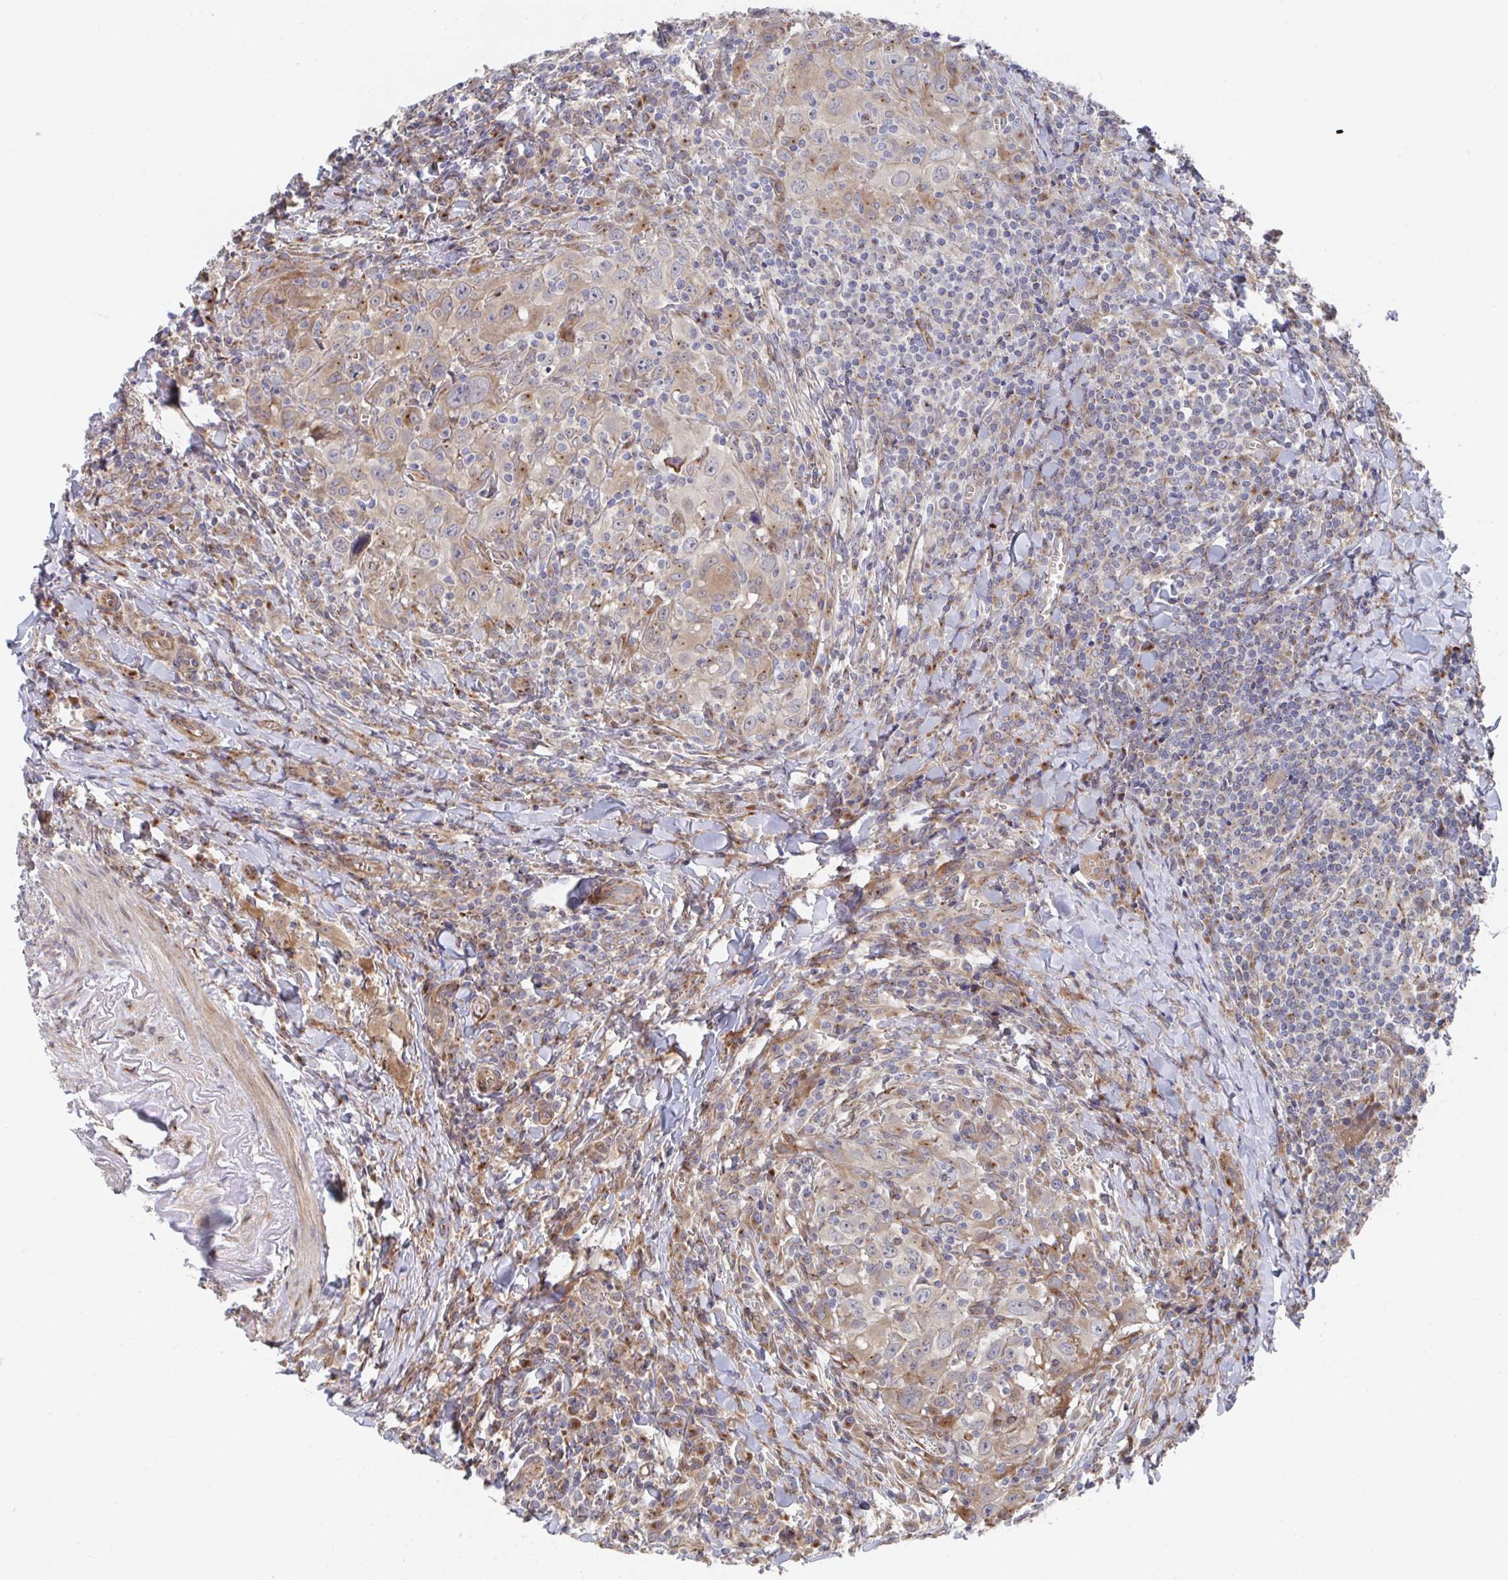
{"staining": {"intensity": "weak", "quantity": "25%-75%", "location": "cytoplasmic/membranous"}, "tissue": "head and neck cancer", "cell_type": "Tumor cells", "image_type": "cancer", "snomed": [{"axis": "morphology", "description": "Squamous cell carcinoma, NOS"}, {"axis": "topography", "description": "Head-Neck"}], "caption": "Protein expression analysis of human head and neck cancer (squamous cell carcinoma) reveals weak cytoplasmic/membranous positivity in approximately 25%-75% of tumor cells.", "gene": "FJX1", "patient": {"sex": "female", "age": 95}}